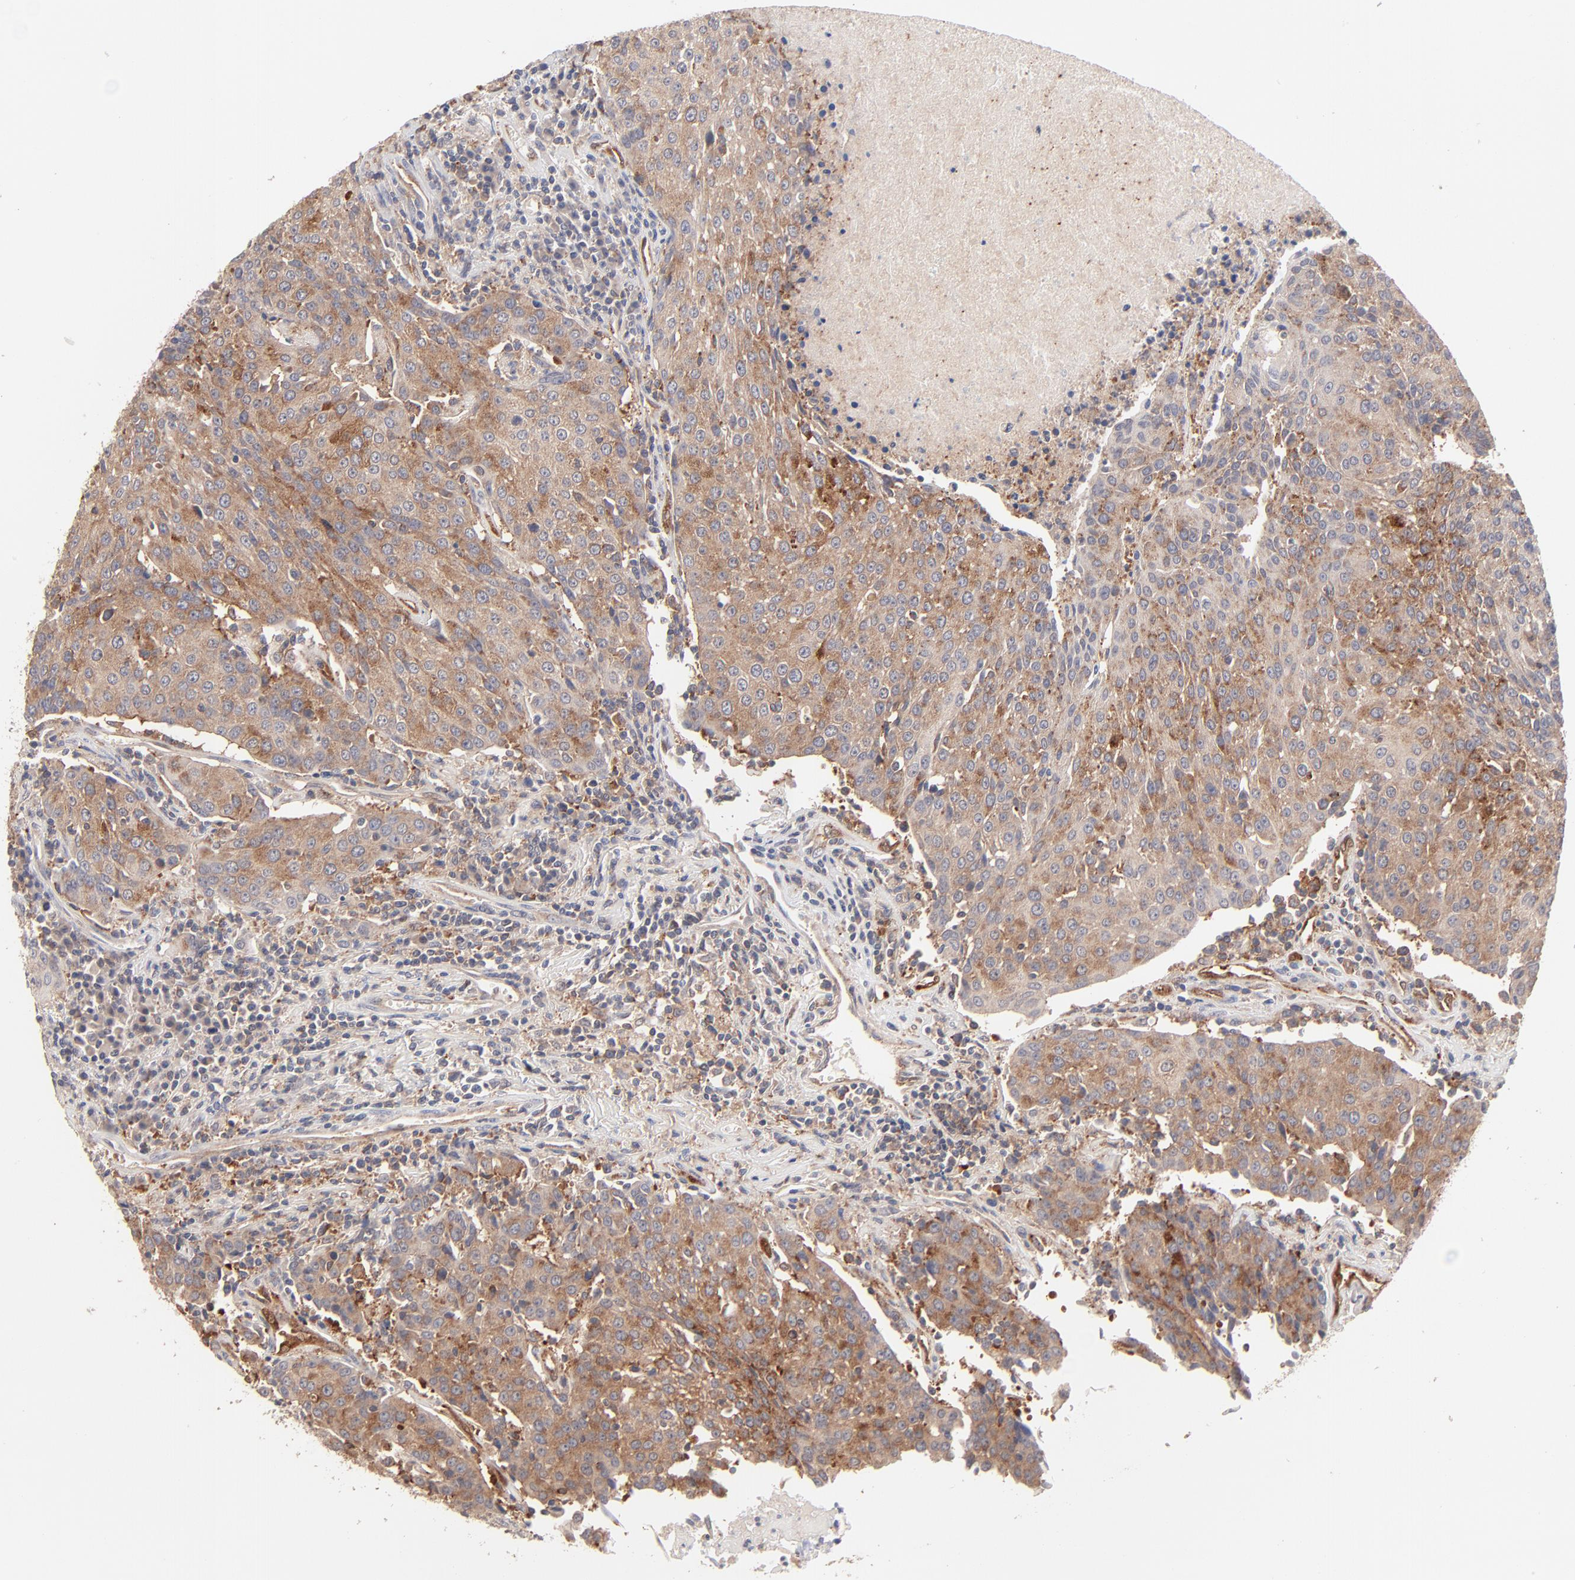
{"staining": {"intensity": "moderate", "quantity": ">75%", "location": "cytoplasmic/membranous"}, "tissue": "urothelial cancer", "cell_type": "Tumor cells", "image_type": "cancer", "snomed": [{"axis": "morphology", "description": "Urothelial carcinoma, High grade"}, {"axis": "topography", "description": "Urinary bladder"}], "caption": "Urothelial cancer stained with a protein marker exhibits moderate staining in tumor cells.", "gene": "IVNS1ABP", "patient": {"sex": "female", "age": 85}}